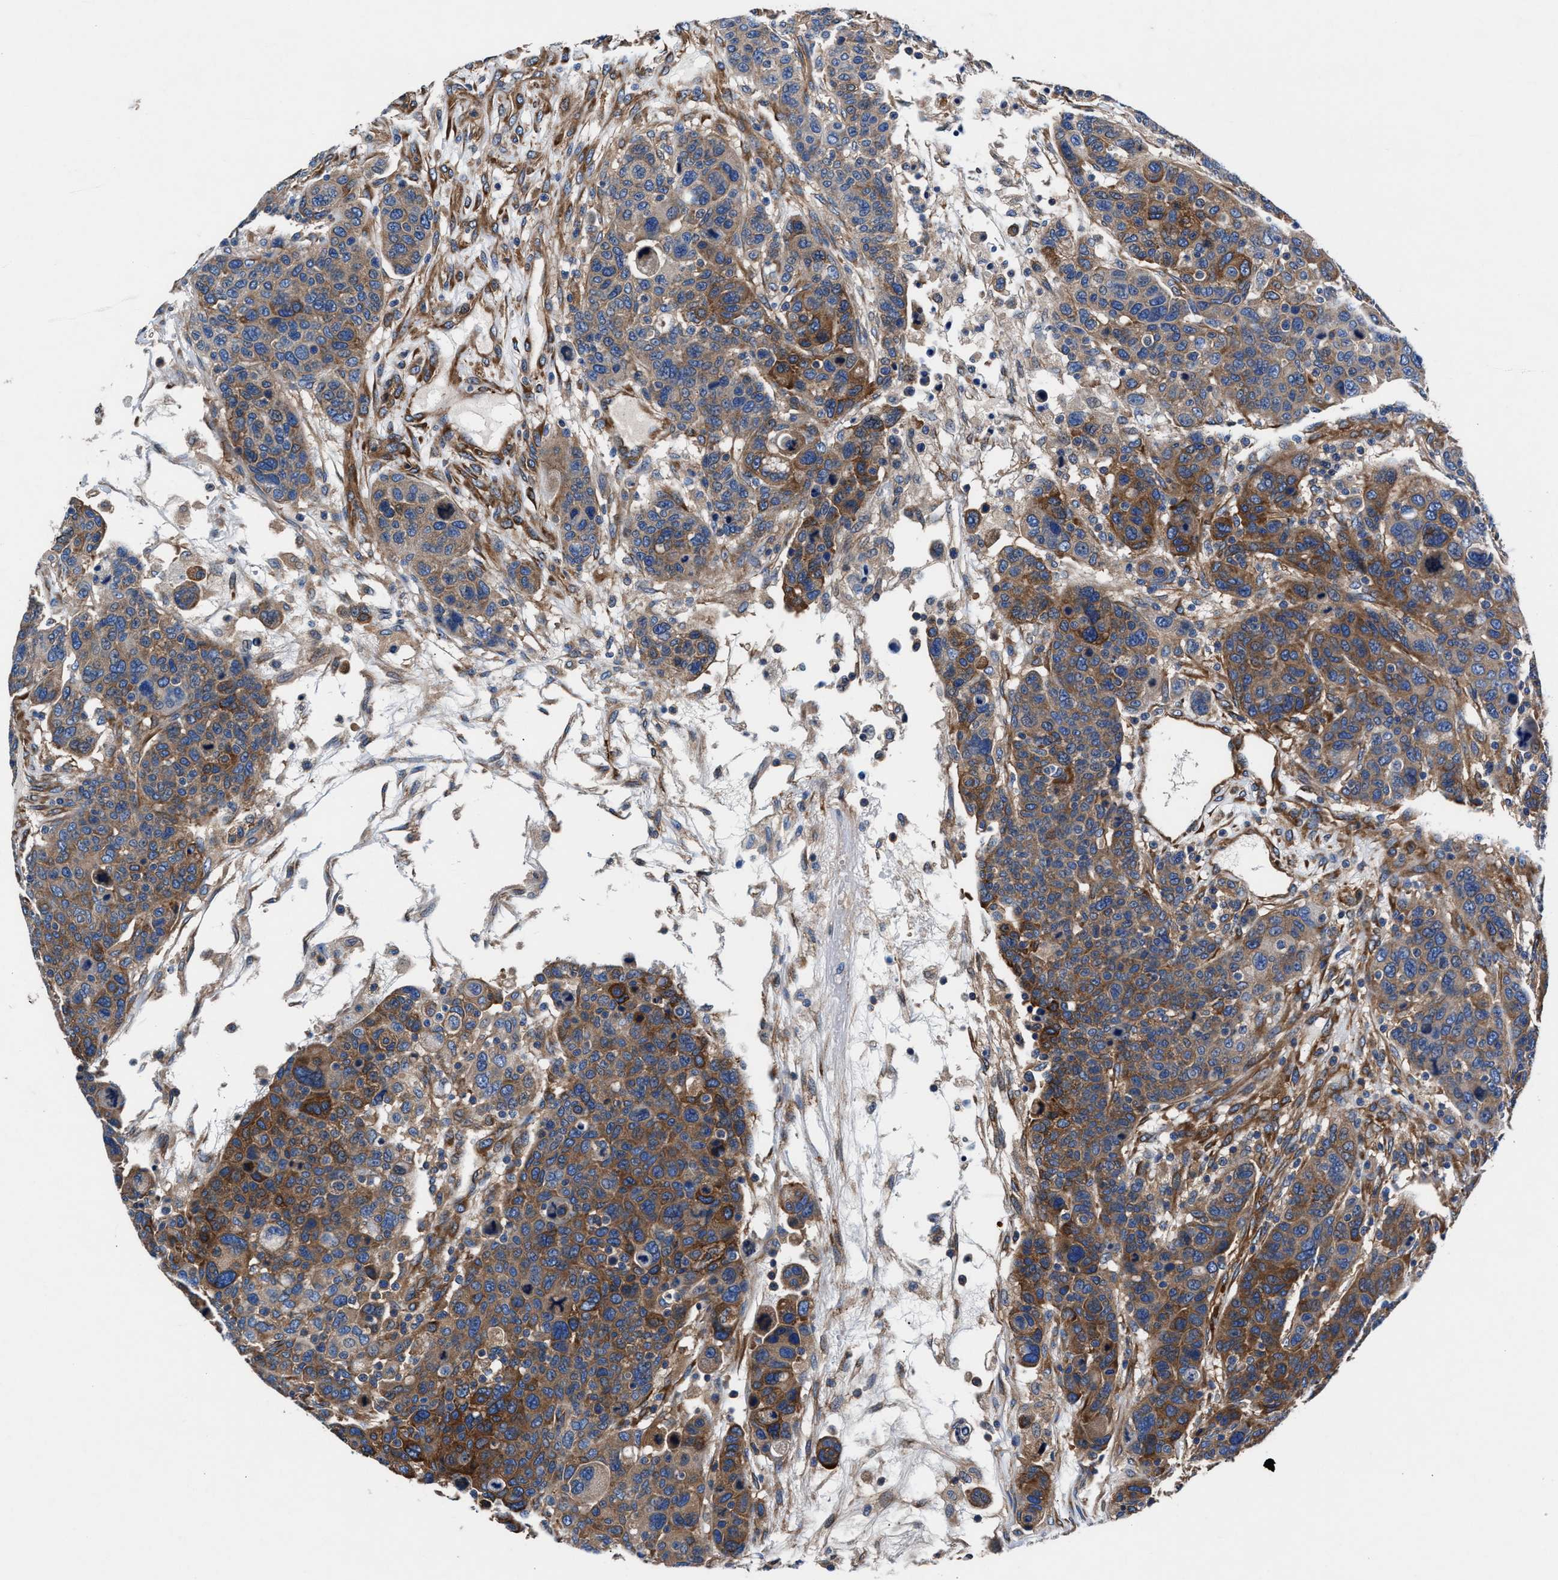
{"staining": {"intensity": "moderate", "quantity": "<25%", "location": "cytoplasmic/membranous"}, "tissue": "breast cancer", "cell_type": "Tumor cells", "image_type": "cancer", "snomed": [{"axis": "morphology", "description": "Duct carcinoma"}, {"axis": "topography", "description": "Breast"}], "caption": "Breast cancer (invasive ductal carcinoma) tissue shows moderate cytoplasmic/membranous positivity in about <25% of tumor cells, visualized by immunohistochemistry.", "gene": "SH3GL1", "patient": {"sex": "female", "age": 37}}